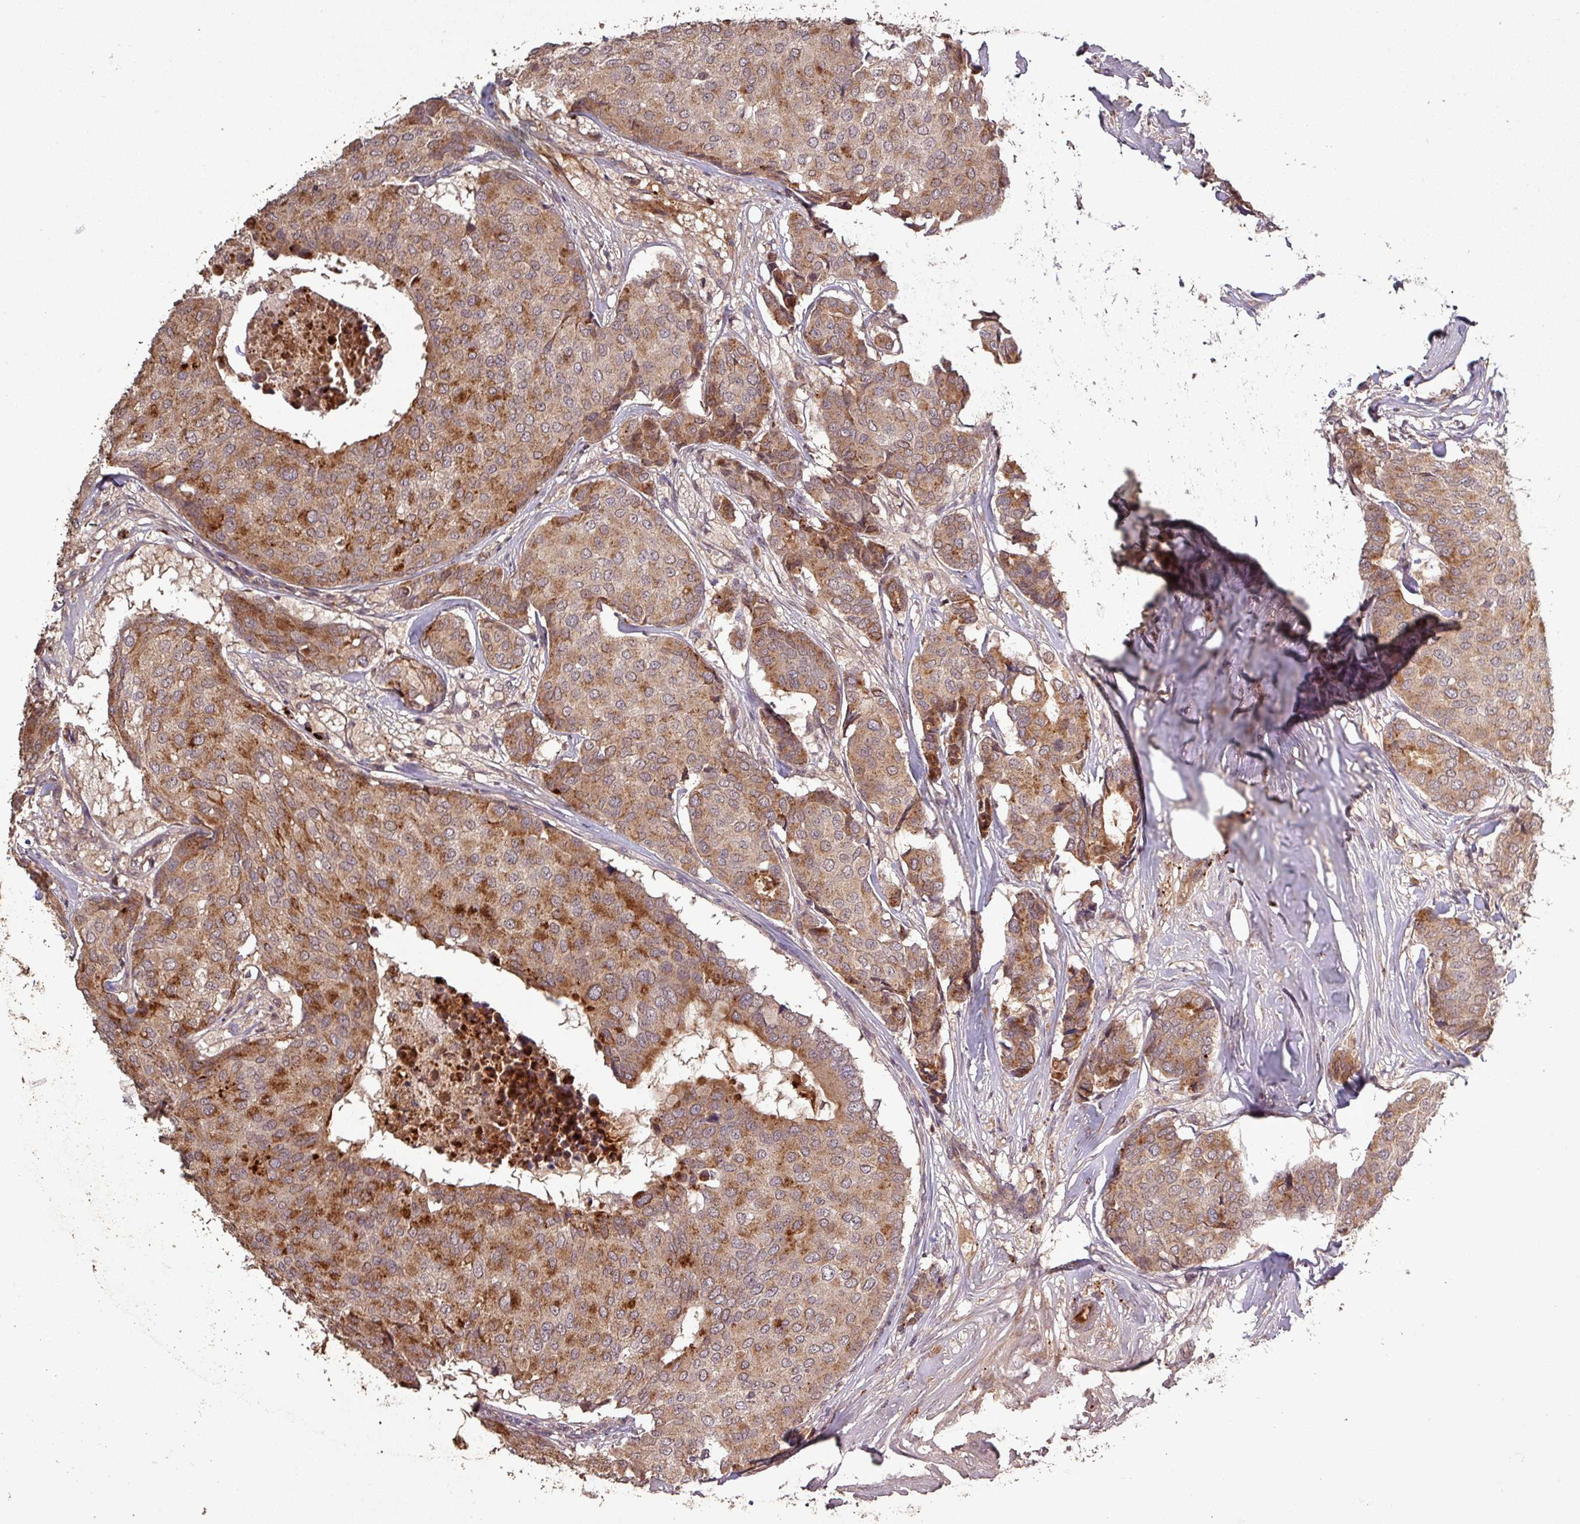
{"staining": {"intensity": "moderate", "quantity": ">75%", "location": "cytoplasmic/membranous"}, "tissue": "breast cancer", "cell_type": "Tumor cells", "image_type": "cancer", "snomed": [{"axis": "morphology", "description": "Duct carcinoma"}, {"axis": "topography", "description": "Breast"}], "caption": "This micrograph reveals immunohistochemistry staining of breast cancer (infiltrating ductal carcinoma), with medium moderate cytoplasmic/membranous positivity in about >75% of tumor cells.", "gene": "PUS1", "patient": {"sex": "female", "age": 75}}